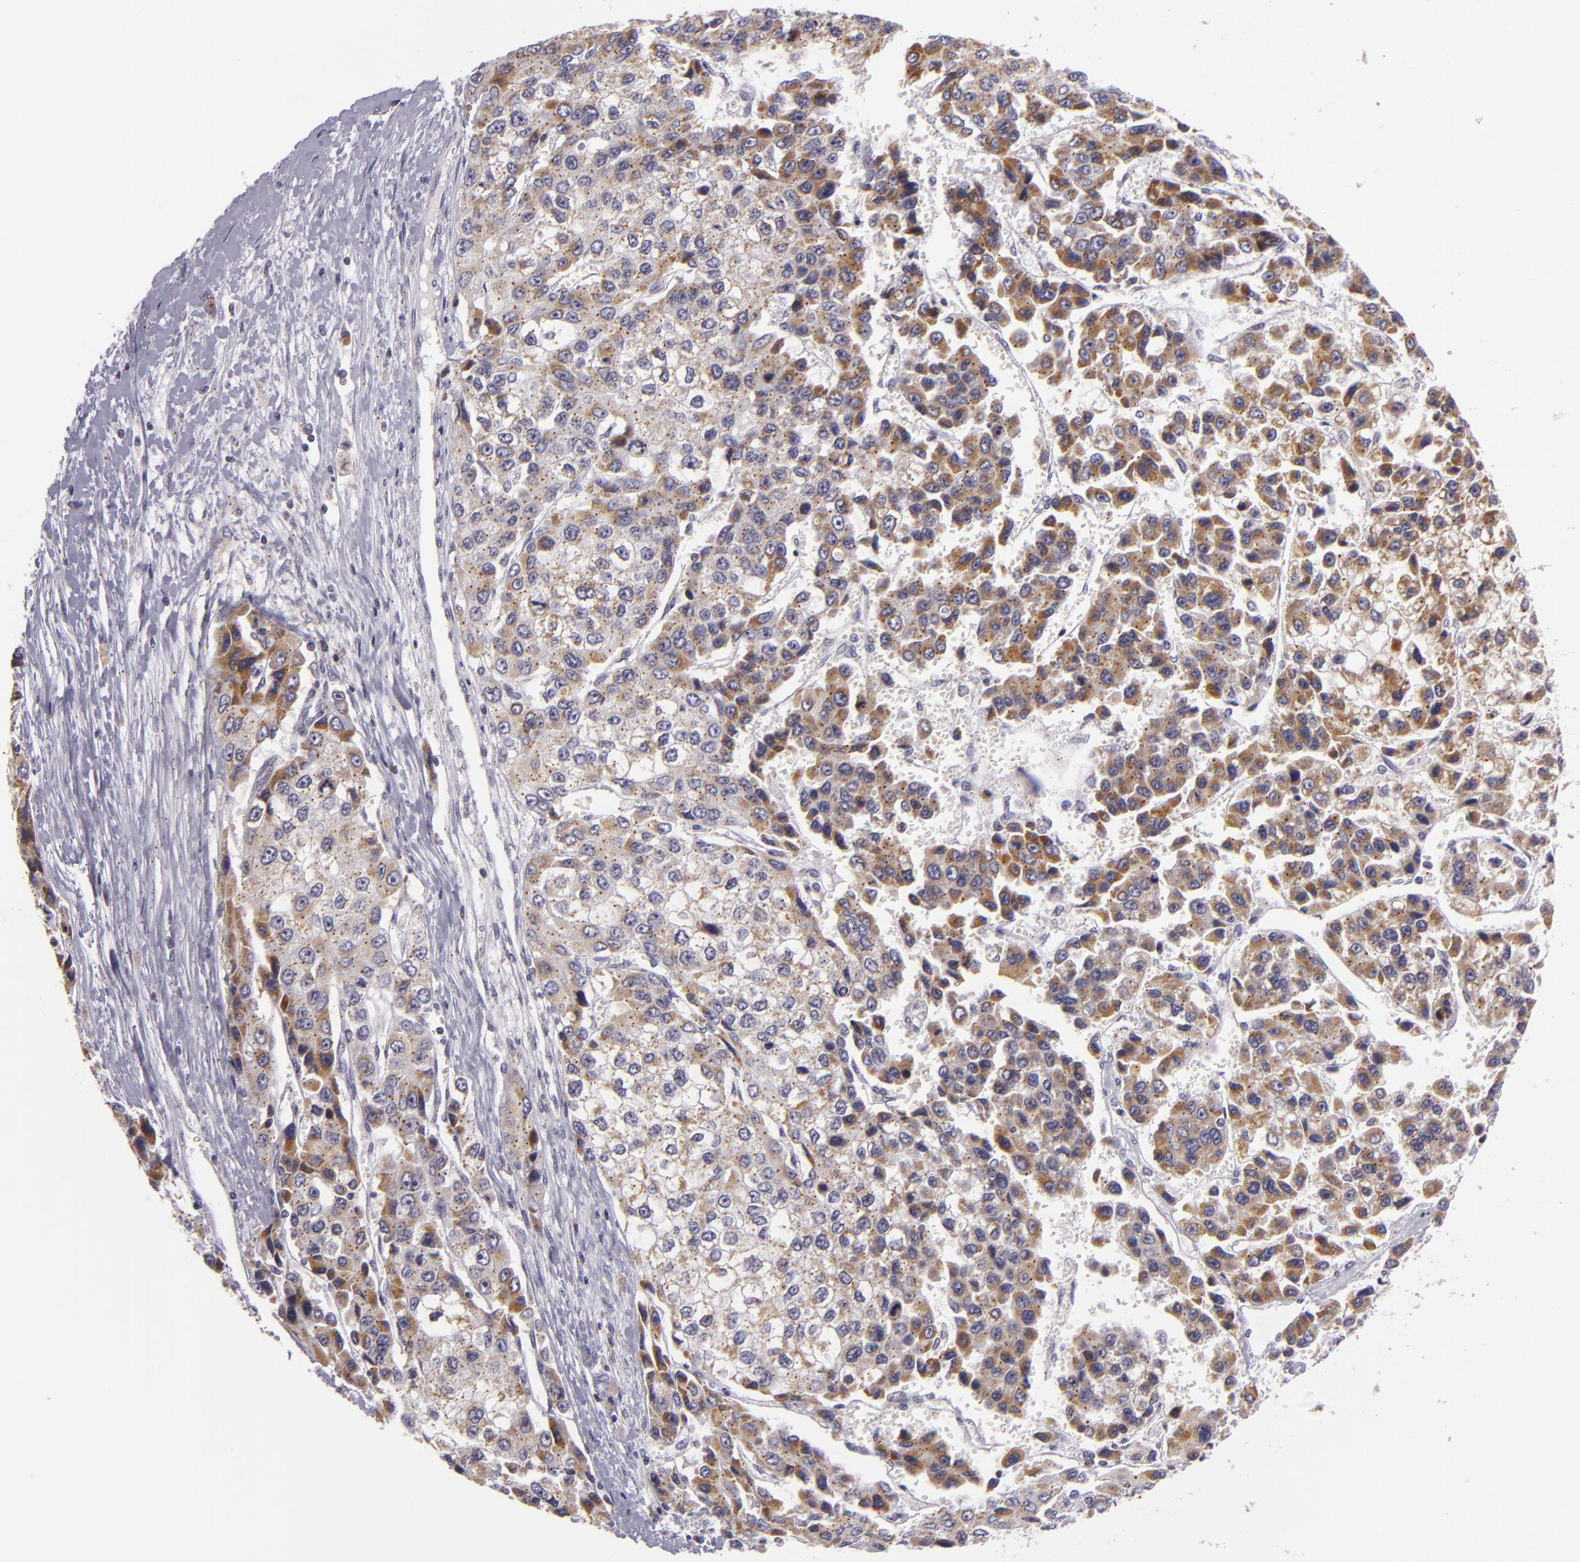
{"staining": {"intensity": "moderate", "quantity": "25%-75%", "location": "cytoplasmic/membranous"}, "tissue": "liver cancer", "cell_type": "Tumor cells", "image_type": "cancer", "snomed": [{"axis": "morphology", "description": "Carcinoma, Hepatocellular, NOS"}, {"axis": "topography", "description": "Liver"}], "caption": "Immunohistochemistry micrograph of human liver cancer (hepatocellular carcinoma) stained for a protein (brown), which demonstrates medium levels of moderate cytoplasmic/membranous staining in approximately 25%-75% of tumor cells.", "gene": "CILK1", "patient": {"sex": "female", "age": 66}}